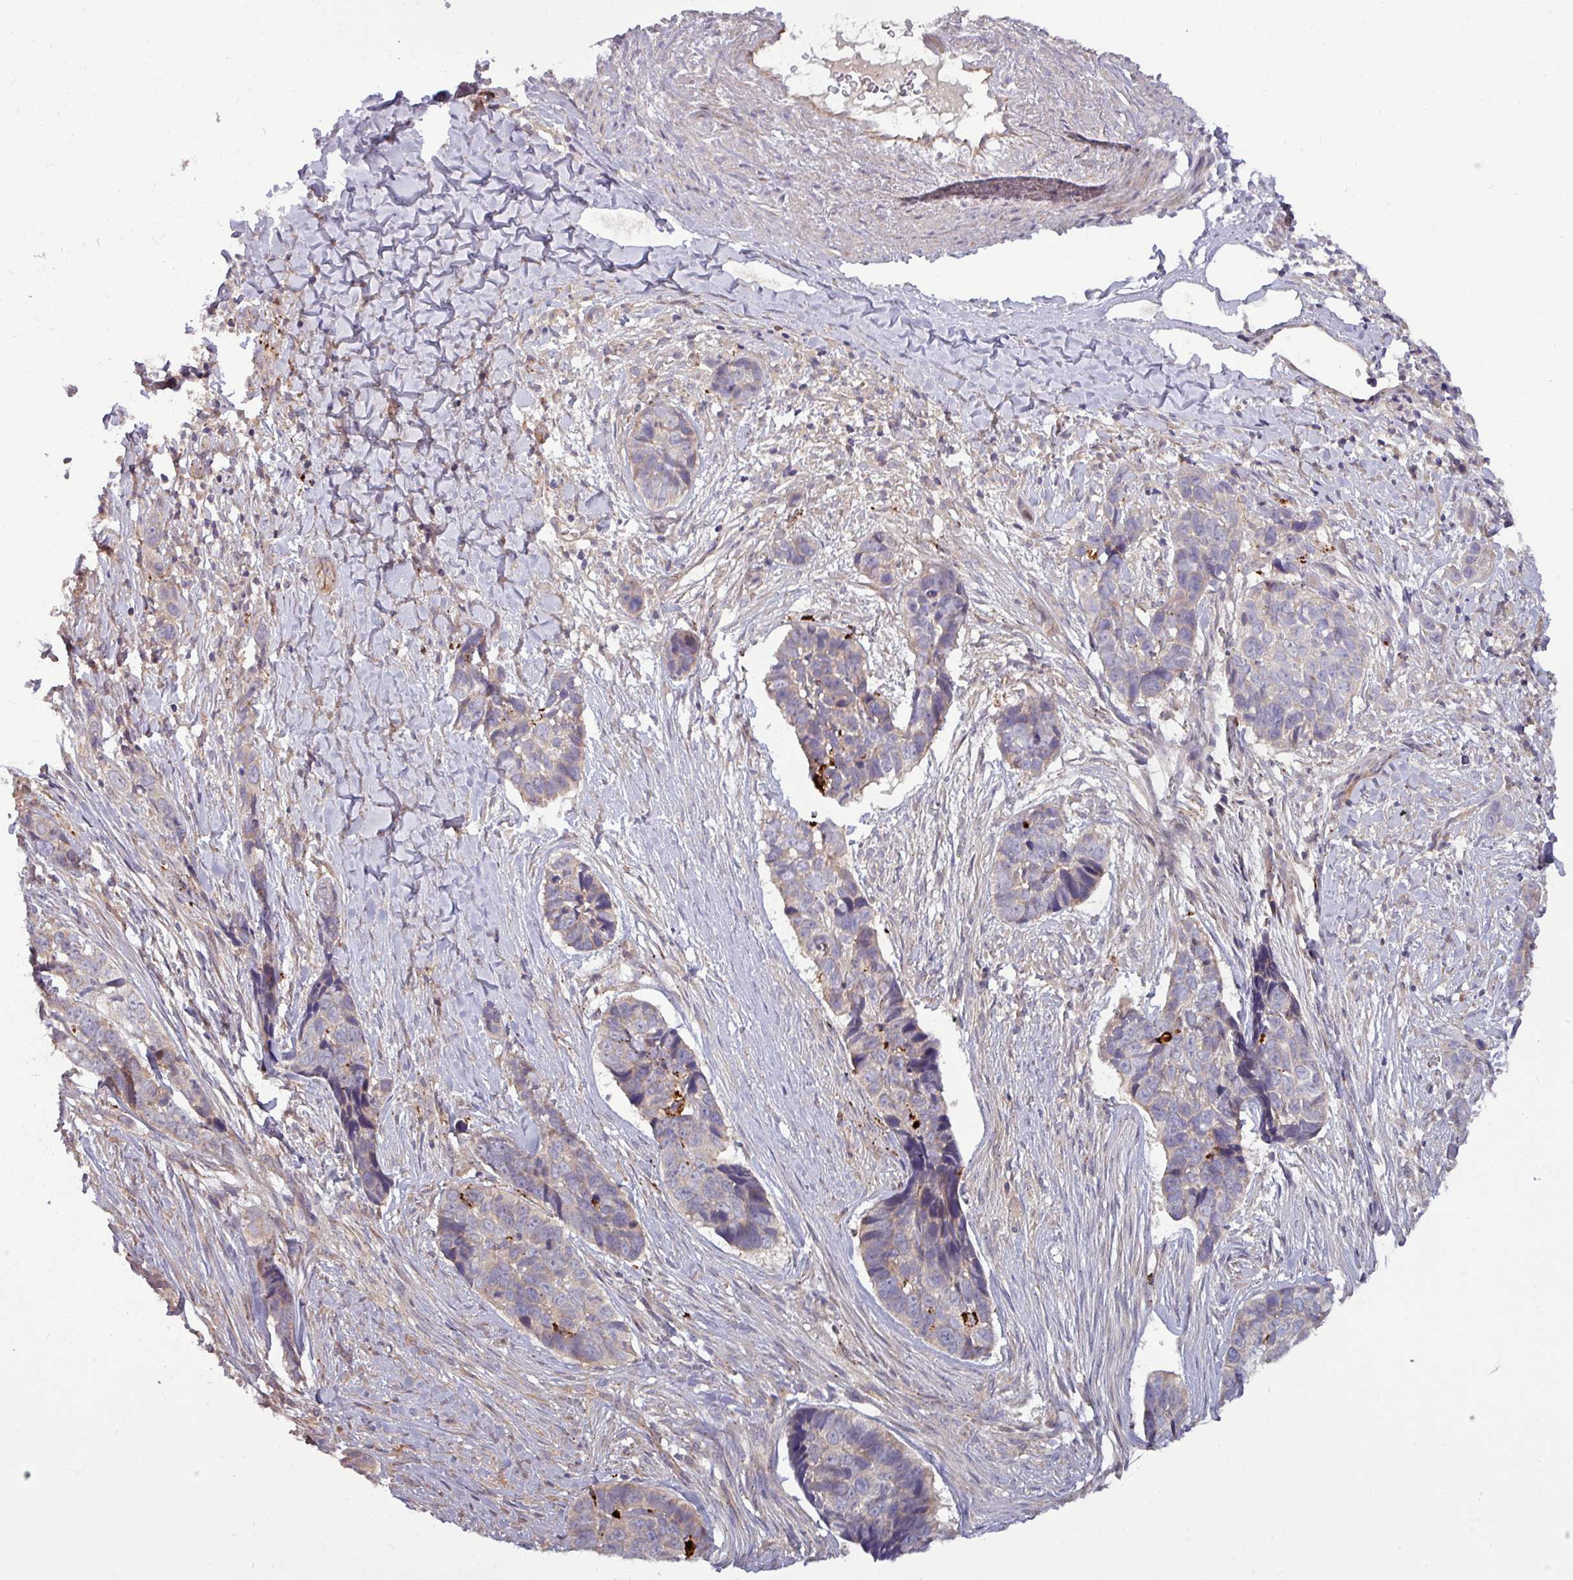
{"staining": {"intensity": "strong", "quantity": "<25%", "location": "cytoplasmic/membranous"}, "tissue": "skin cancer", "cell_type": "Tumor cells", "image_type": "cancer", "snomed": [{"axis": "morphology", "description": "Basal cell carcinoma"}, {"axis": "topography", "description": "Skin"}], "caption": "Immunohistochemistry (IHC) of skin basal cell carcinoma demonstrates medium levels of strong cytoplasmic/membranous staining in about <25% of tumor cells.", "gene": "PLIN2", "patient": {"sex": "female", "age": 82}}